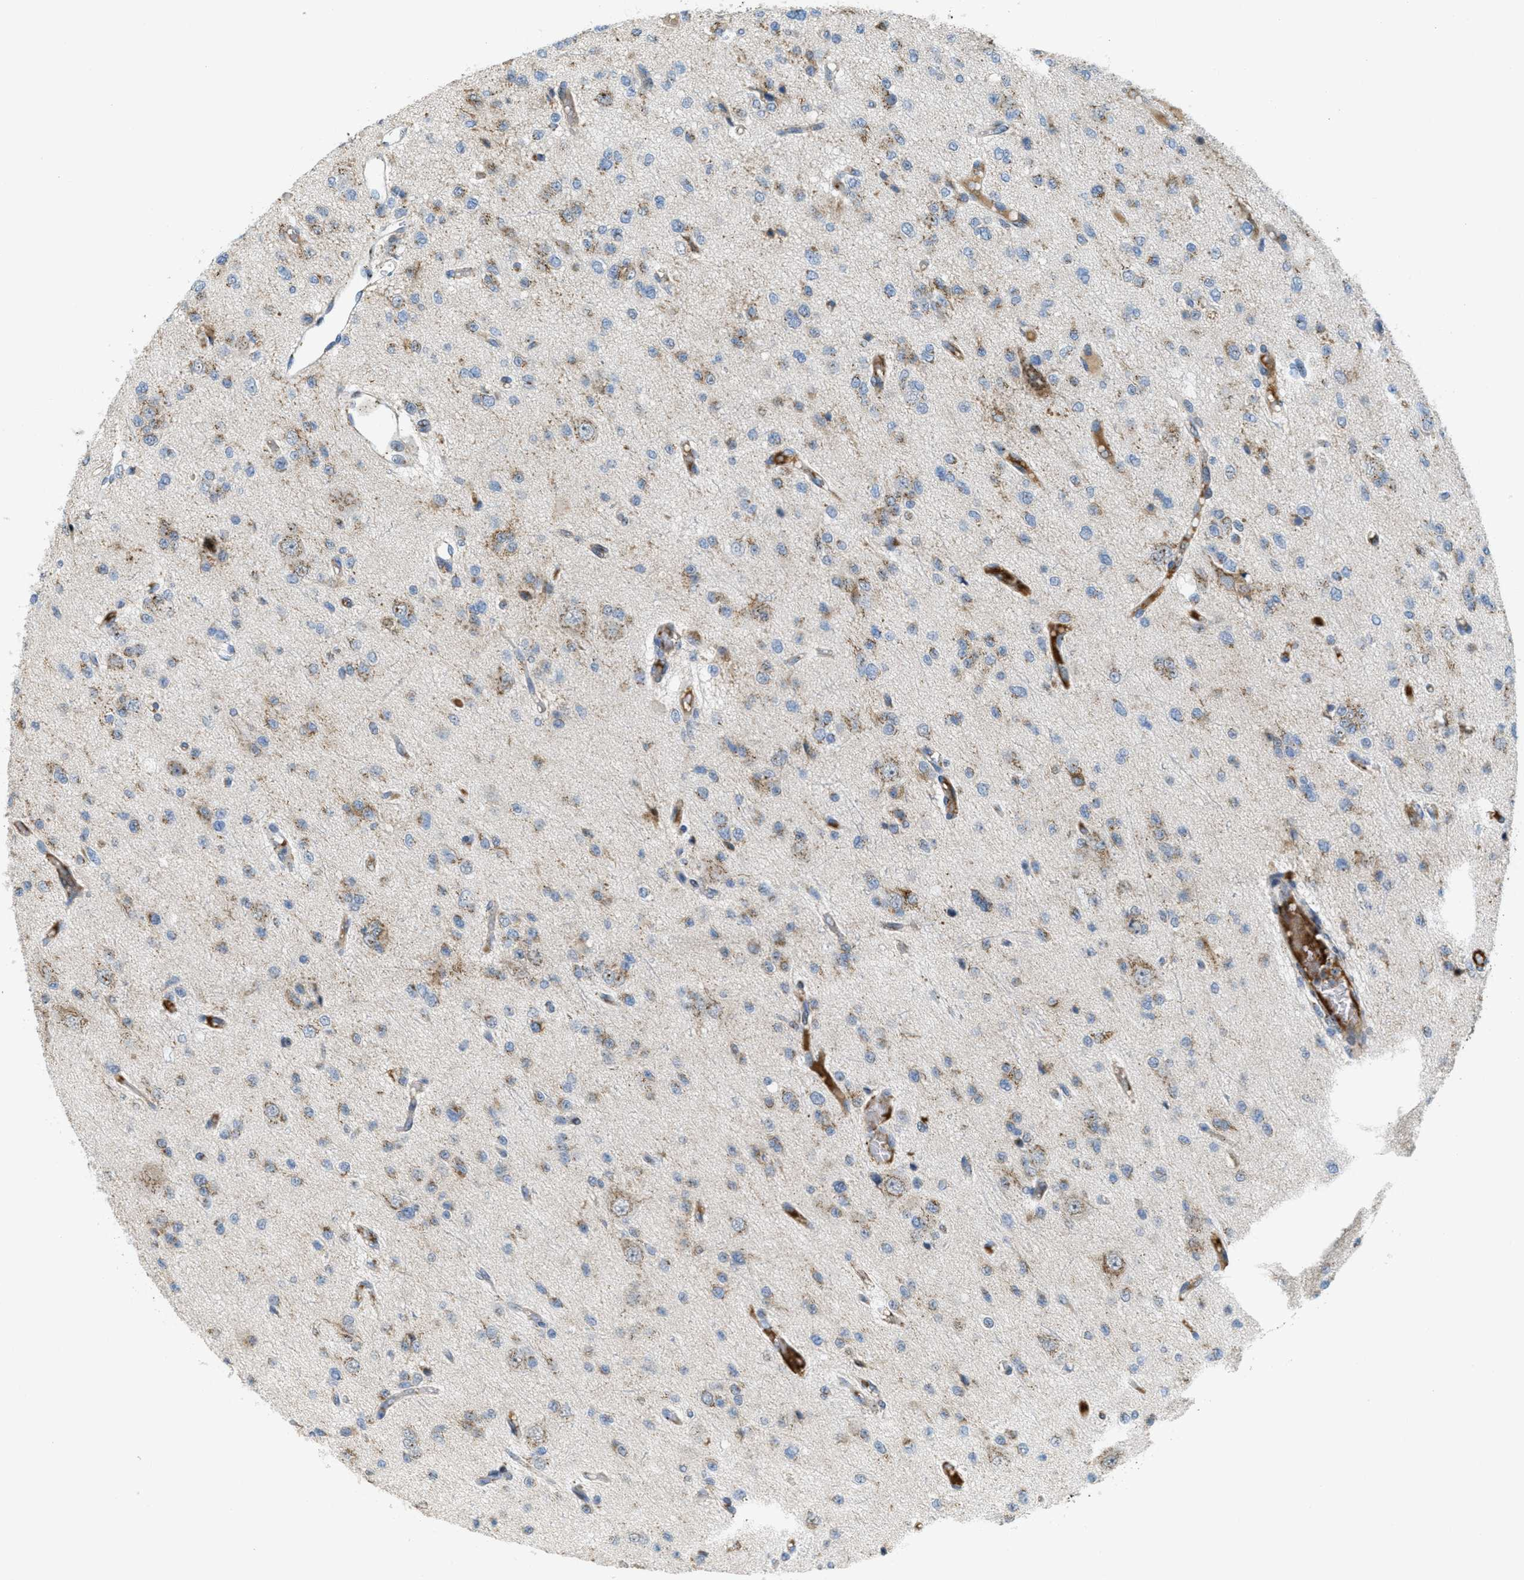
{"staining": {"intensity": "moderate", "quantity": ">75%", "location": "cytoplasmic/membranous"}, "tissue": "glioma", "cell_type": "Tumor cells", "image_type": "cancer", "snomed": [{"axis": "morphology", "description": "Glioma, malignant, Low grade"}, {"axis": "topography", "description": "Brain"}], "caption": "Protein analysis of malignant glioma (low-grade) tissue displays moderate cytoplasmic/membranous positivity in approximately >75% of tumor cells.", "gene": "ZFPL1", "patient": {"sex": "male", "age": 38}}